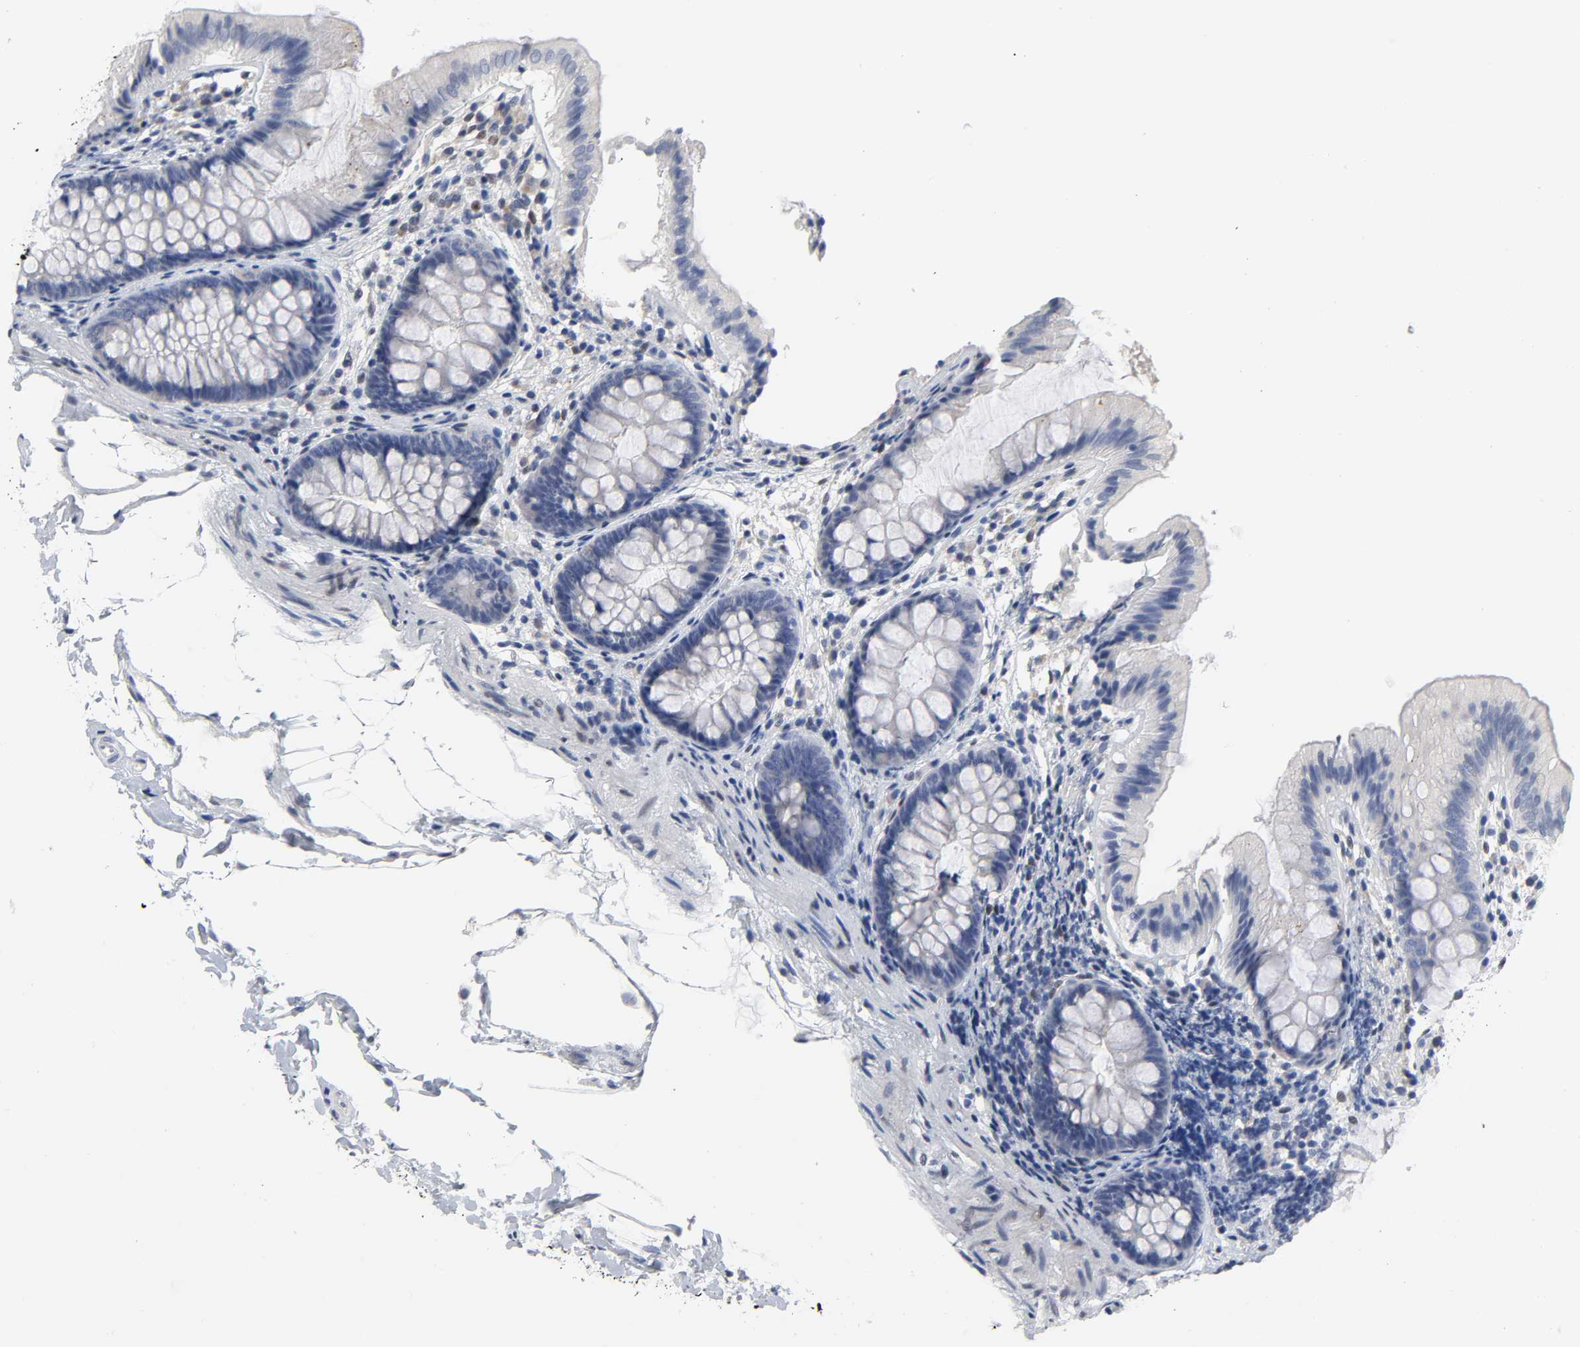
{"staining": {"intensity": "negative", "quantity": "none", "location": "none"}, "tissue": "colon", "cell_type": "Endothelial cells", "image_type": "normal", "snomed": [{"axis": "morphology", "description": "Normal tissue, NOS"}, {"axis": "topography", "description": "Smooth muscle"}, {"axis": "topography", "description": "Colon"}], "caption": "This image is of unremarkable colon stained with immunohistochemistry (IHC) to label a protein in brown with the nuclei are counter-stained blue. There is no staining in endothelial cells. The staining was performed using DAB to visualize the protein expression in brown, while the nuclei were stained in blue with hematoxylin (Magnification: 20x).", "gene": "SALL2", "patient": {"sex": "male", "age": 67}}